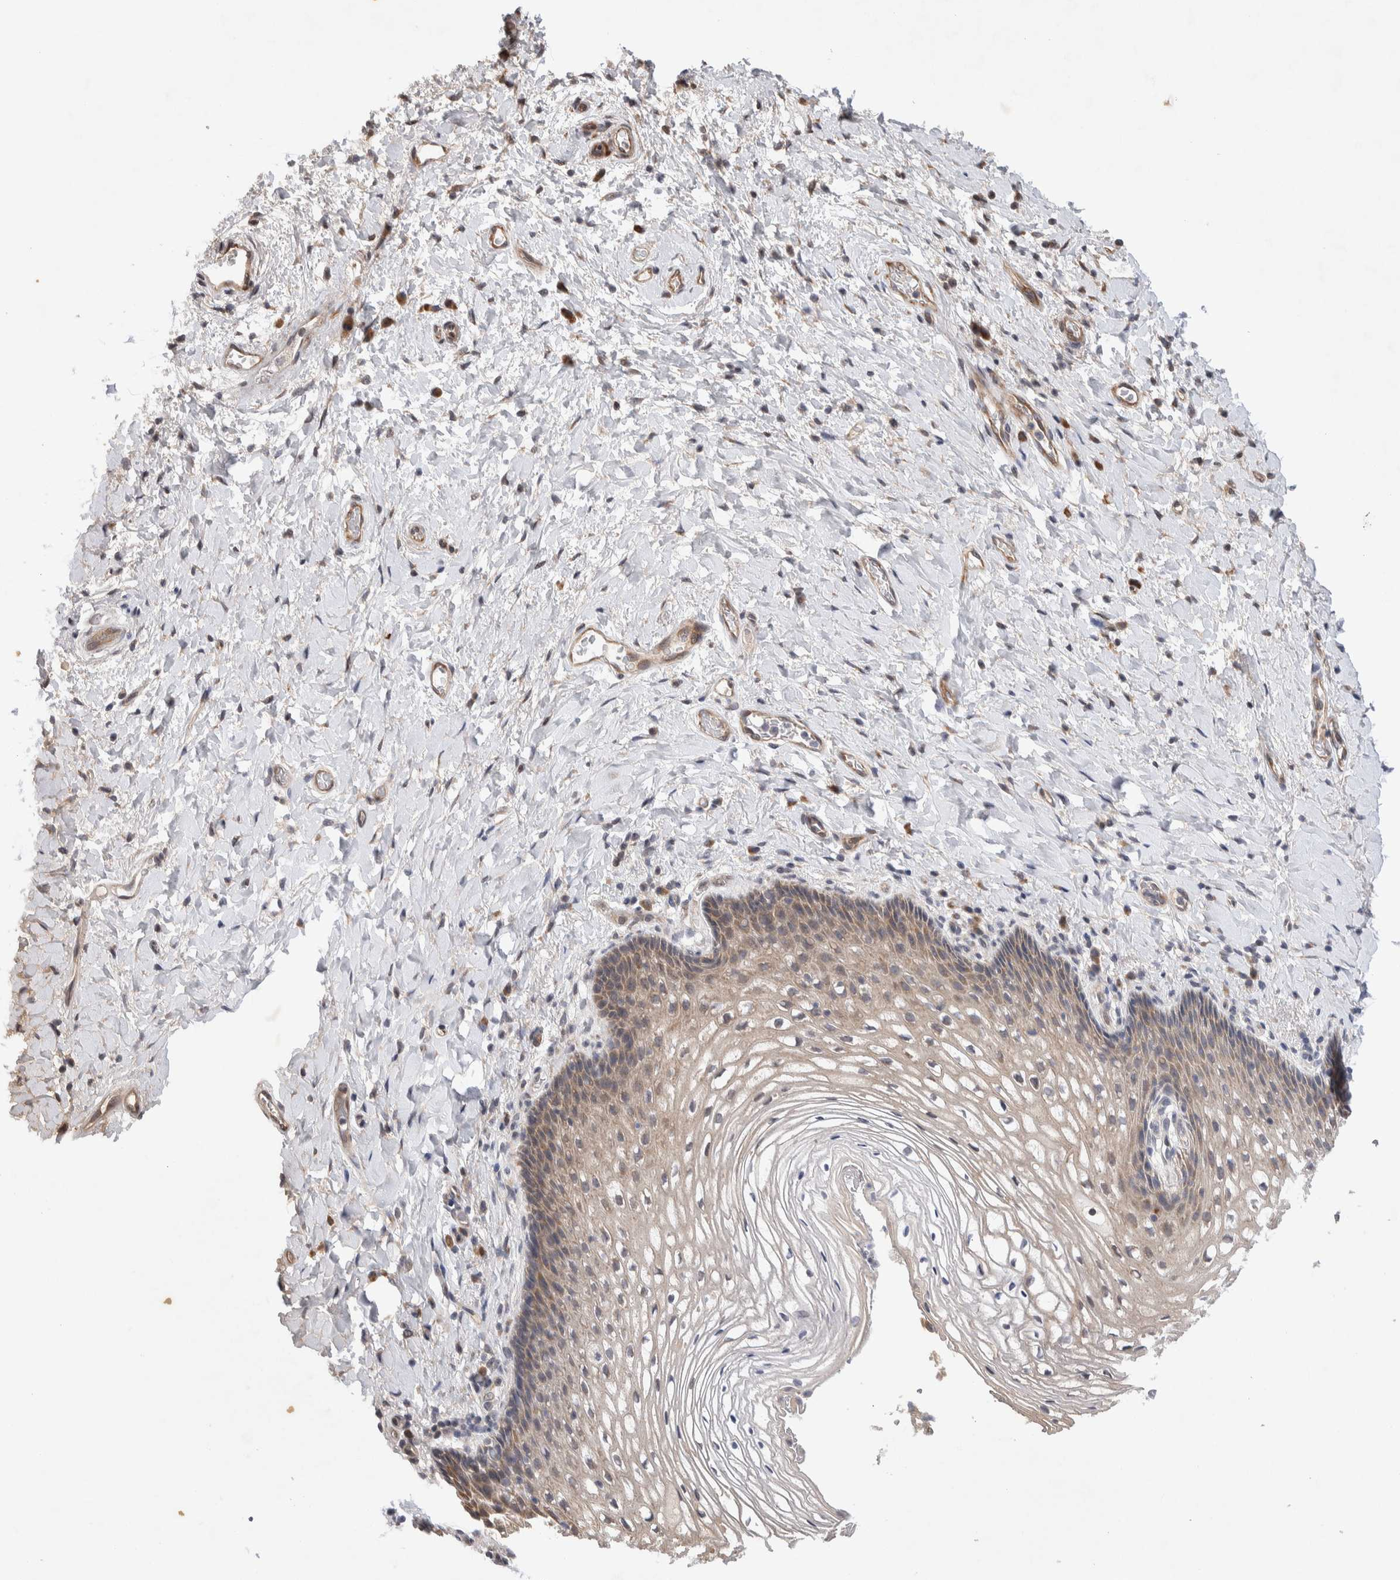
{"staining": {"intensity": "weak", "quantity": ">75%", "location": "cytoplasmic/membranous"}, "tissue": "vagina", "cell_type": "Squamous epithelial cells", "image_type": "normal", "snomed": [{"axis": "morphology", "description": "Normal tissue, NOS"}, {"axis": "topography", "description": "Vagina"}], "caption": "Protein expression by immunohistochemistry demonstrates weak cytoplasmic/membranous expression in approximately >75% of squamous epithelial cells in unremarkable vagina.", "gene": "LZTS1", "patient": {"sex": "female", "age": 60}}